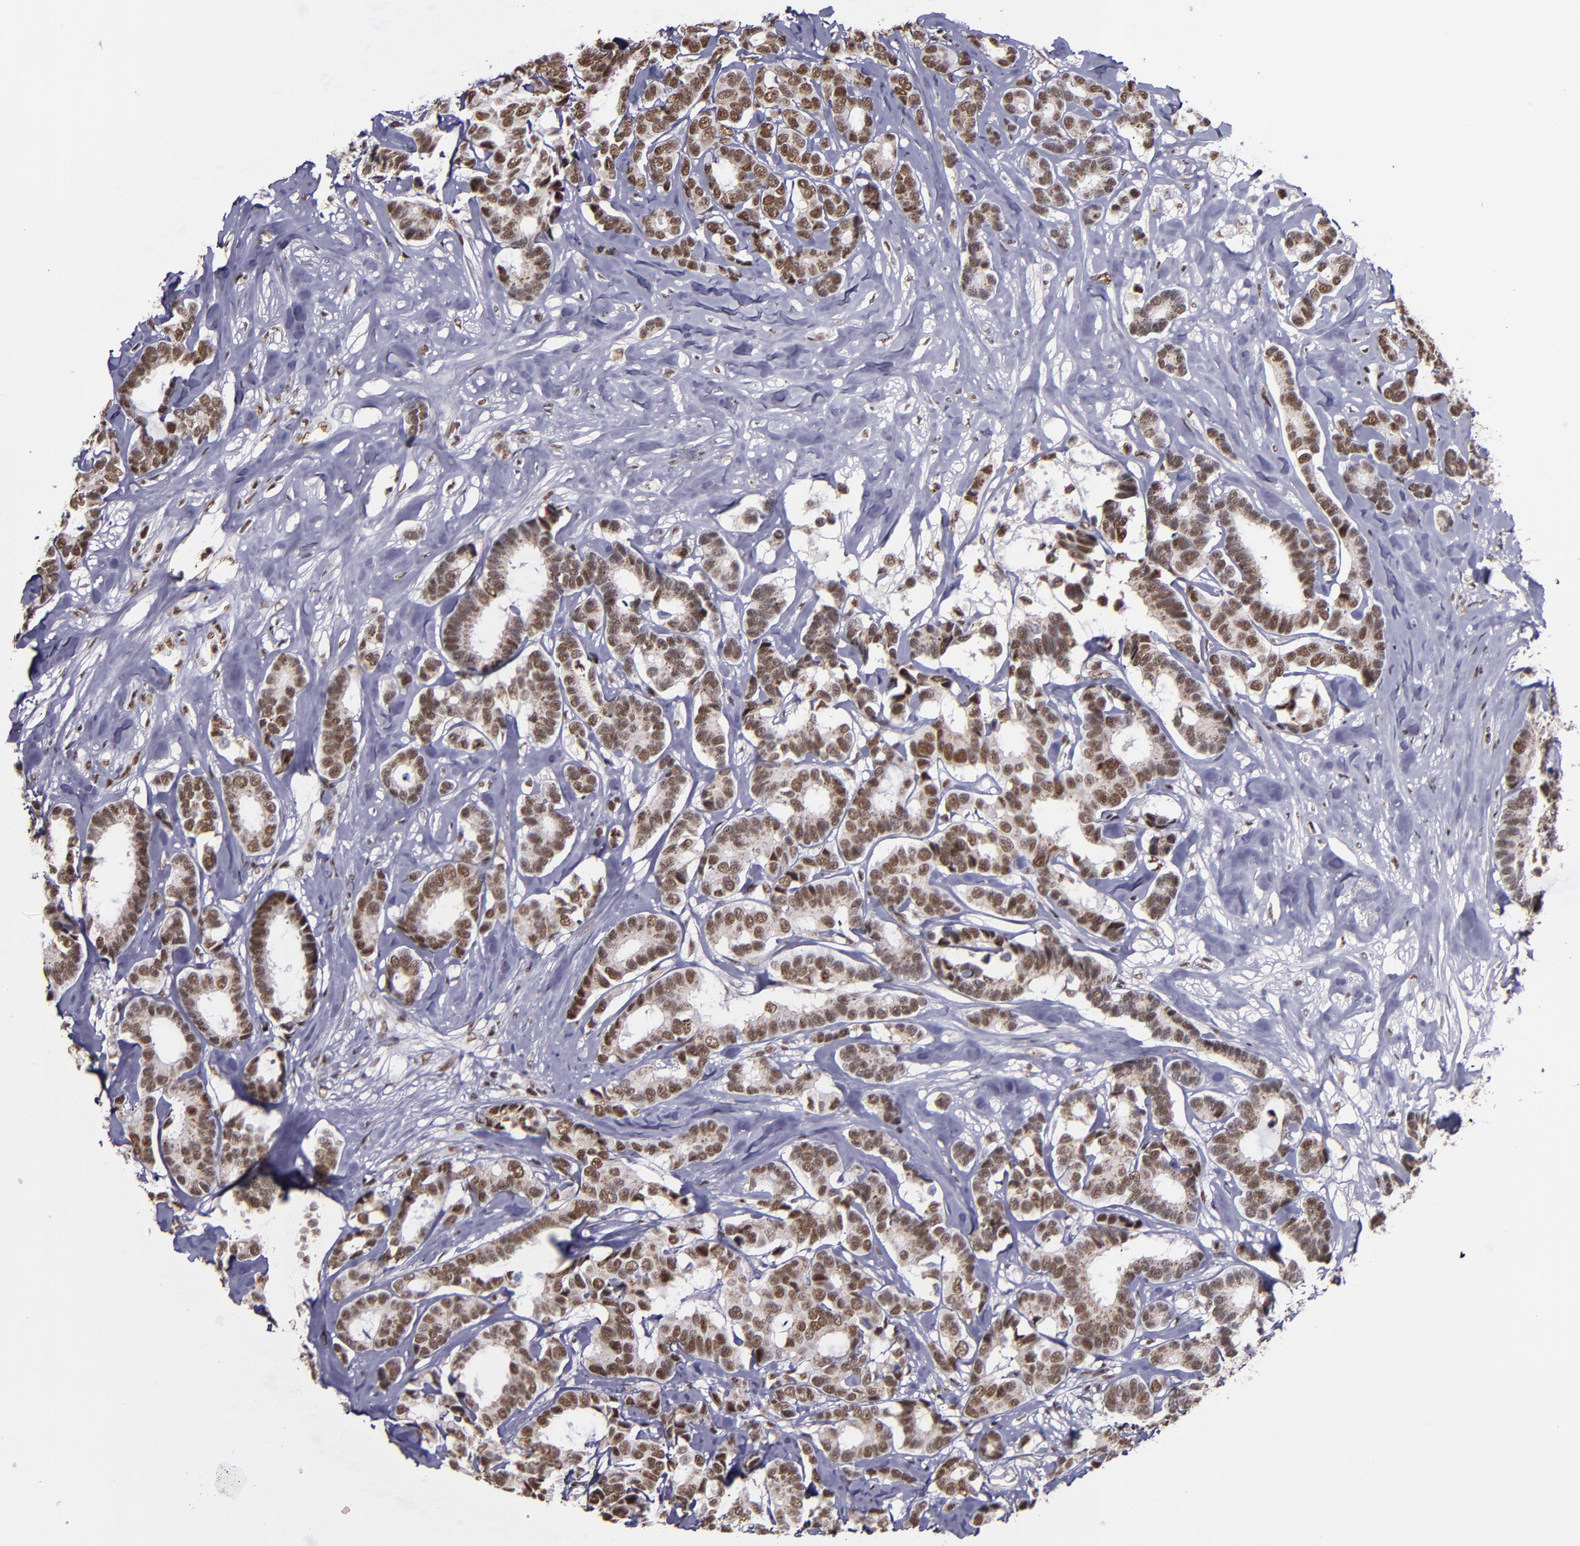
{"staining": {"intensity": "moderate", "quantity": ">75%", "location": "nuclear"}, "tissue": "breast cancer", "cell_type": "Tumor cells", "image_type": "cancer", "snomed": [{"axis": "morphology", "description": "Duct carcinoma"}, {"axis": "topography", "description": "Breast"}], "caption": "Infiltrating ductal carcinoma (breast) tissue shows moderate nuclear staining in about >75% of tumor cells", "gene": "PPP4R3A", "patient": {"sex": "female", "age": 87}}